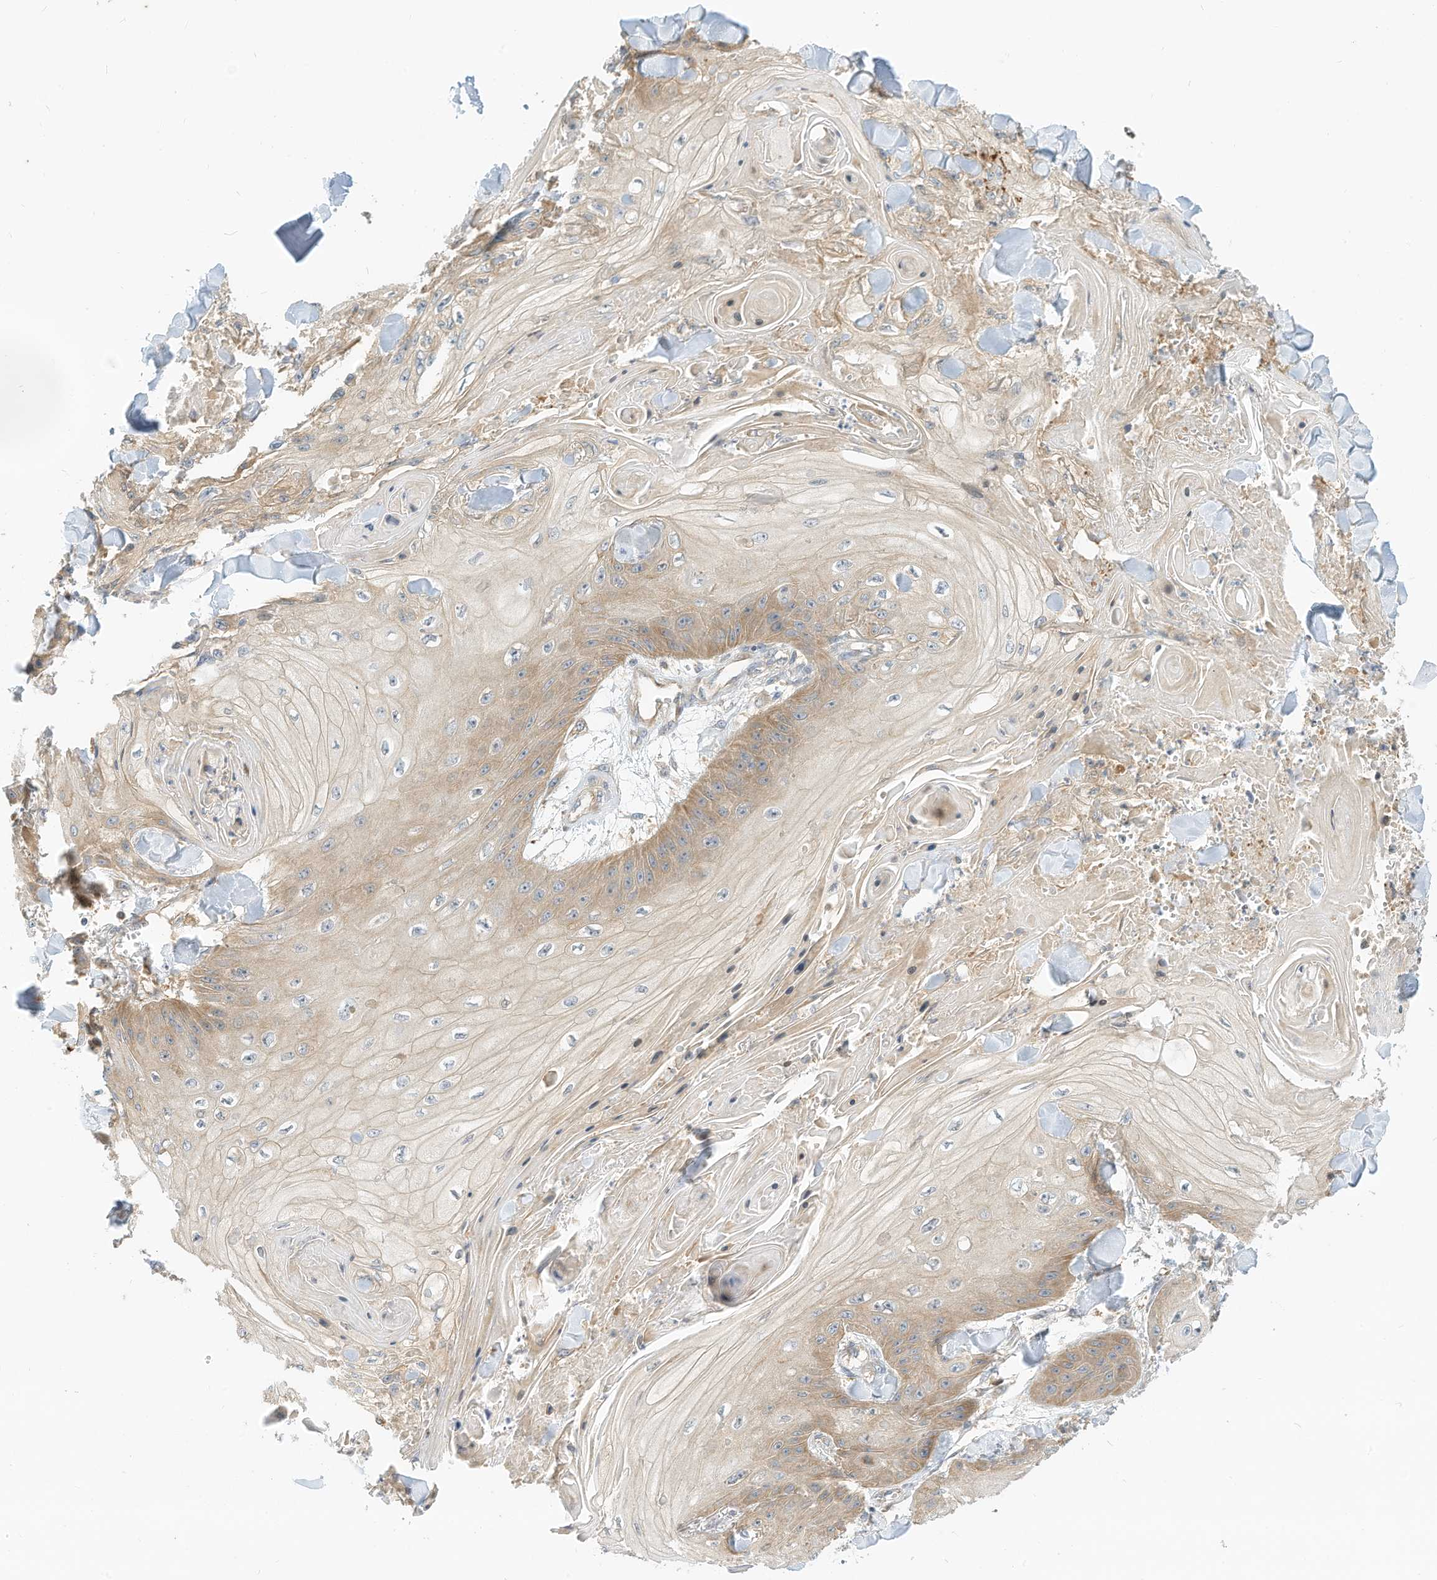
{"staining": {"intensity": "weak", "quantity": "<25%", "location": "cytoplasmic/membranous"}, "tissue": "skin cancer", "cell_type": "Tumor cells", "image_type": "cancer", "snomed": [{"axis": "morphology", "description": "Squamous cell carcinoma, NOS"}, {"axis": "topography", "description": "Skin"}], "caption": "IHC image of human squamous cell carcinoma (skin) stained for a protein (brown), which displays no positivity in tumor cells.", "gene": "OFD1", "patient": {"sex": "male", "age": 74}}